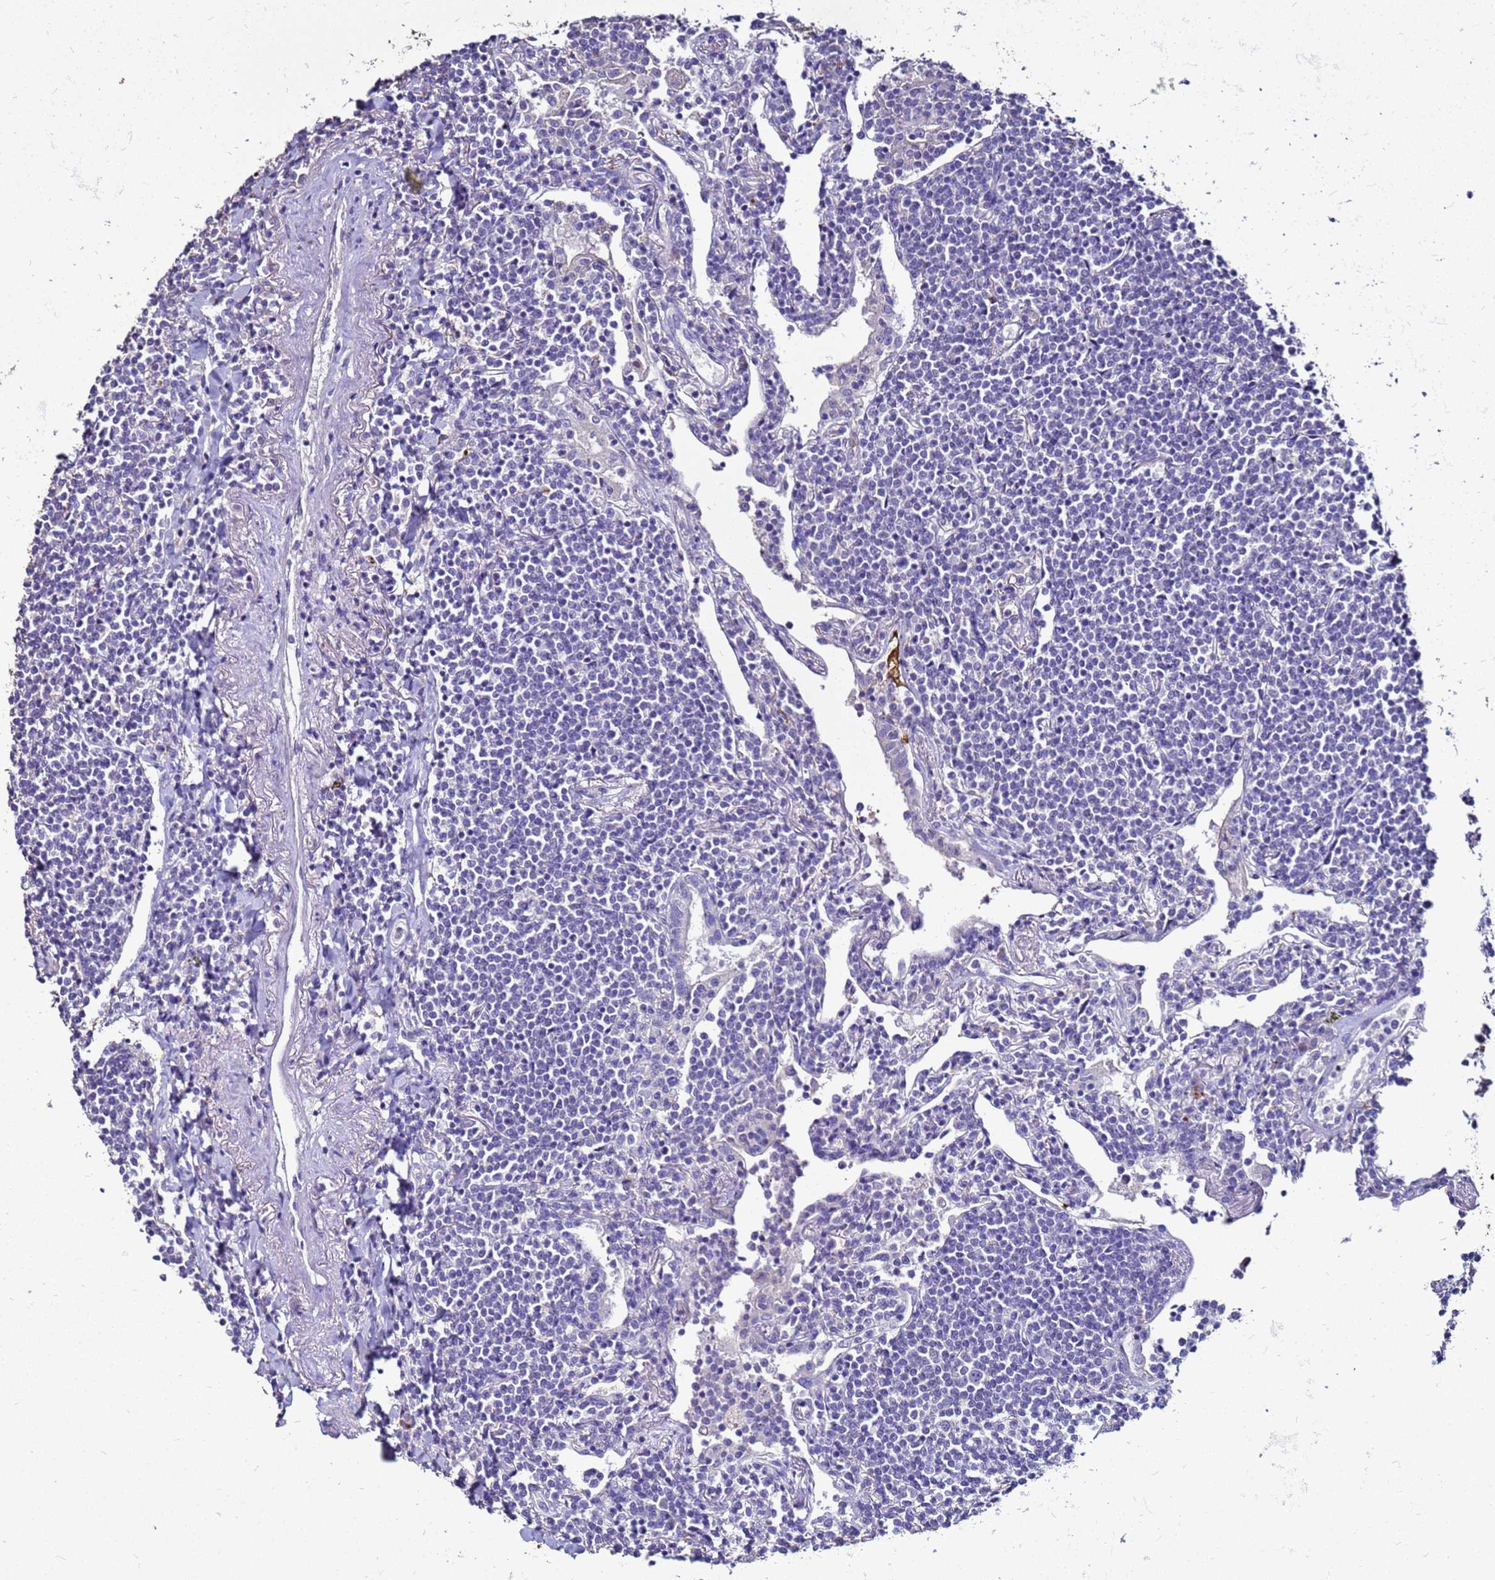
{"staining": {"intensity": "negative", "quantity": "none", "location": "none"}, "tissue": "lymphoma", "cell_type": "Tumor cells", "image_type": "cancer", "snomed": [{"axis": "morphology", "description": "Malignant lymphoma, non-Hodgkin's type, Low grade"}, {"axis": "topography", "description": "Lung"}], "caption": "Tumor cells show no significant protein staining in malignant lymphoma, non-Hodgkin's type (low-grade).", "gene": "S100A2", "patient": {"sex": "female", "age": 71}}